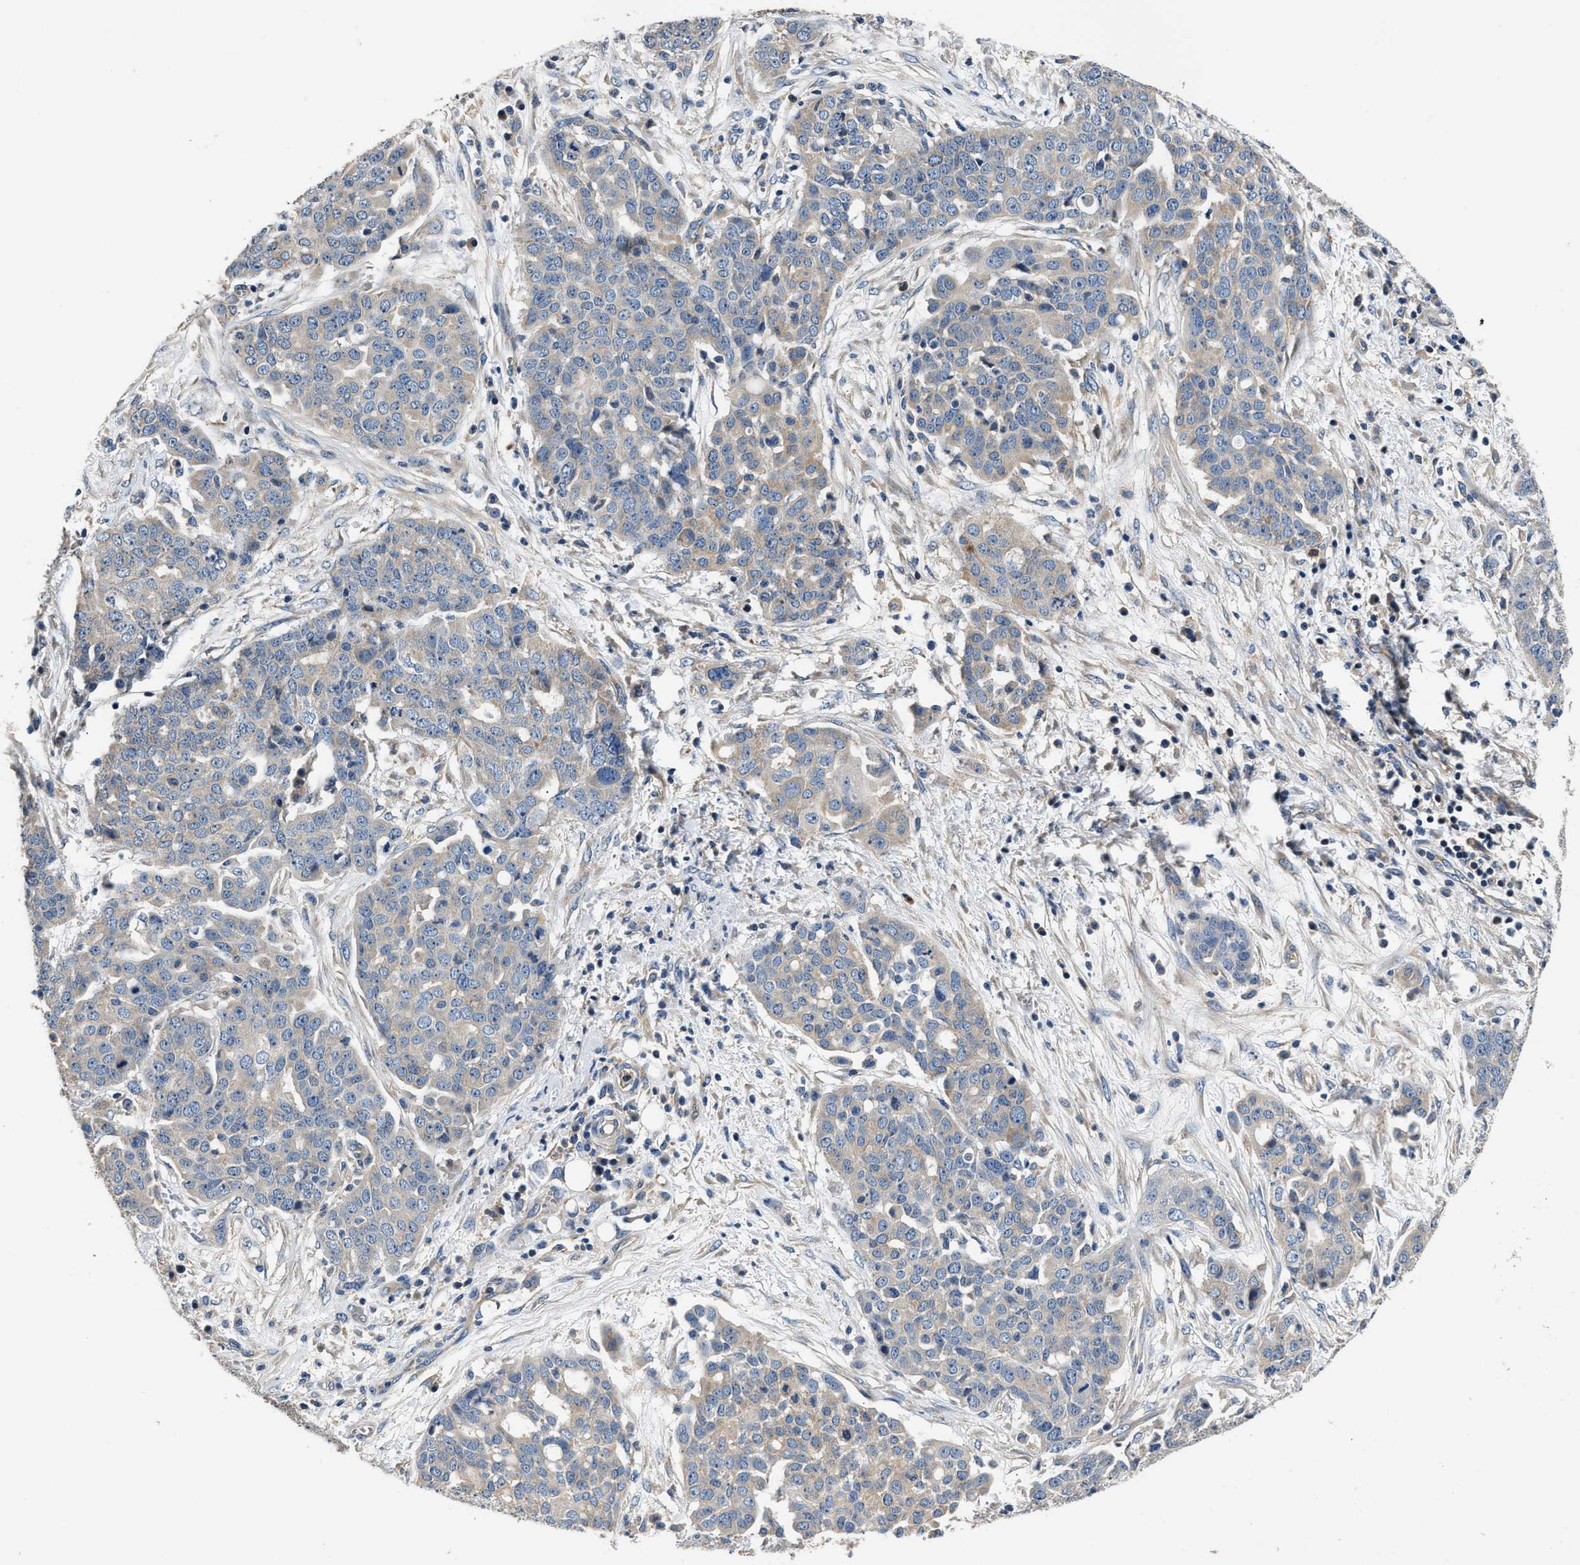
{"staining": {"intensity": "weak", "quantity": "<25%", "location": "cytoplasmic/membranous"}, "tissue": "ovarian cancer", "cell_type": "Tumor cells", "image_type": "cancer", "snomed": [{"axis": "morphology", "description": "Cystadenocarcinoma, serous, NOS"}, {"axis": "topography", "description": "Soft tissue"}, {"axis": "topography", "description": "Ovary"}], "caption": "The micrograph displays no significant staining in tumor cells of serous cystadenocarcinoma (ovarian). (DAB (3,3'-diaminobenzidine) immunohistochemistry (IHC), high magnification).", "gene": "TEX2", "patient": {"sex": "female", "age": 57}}